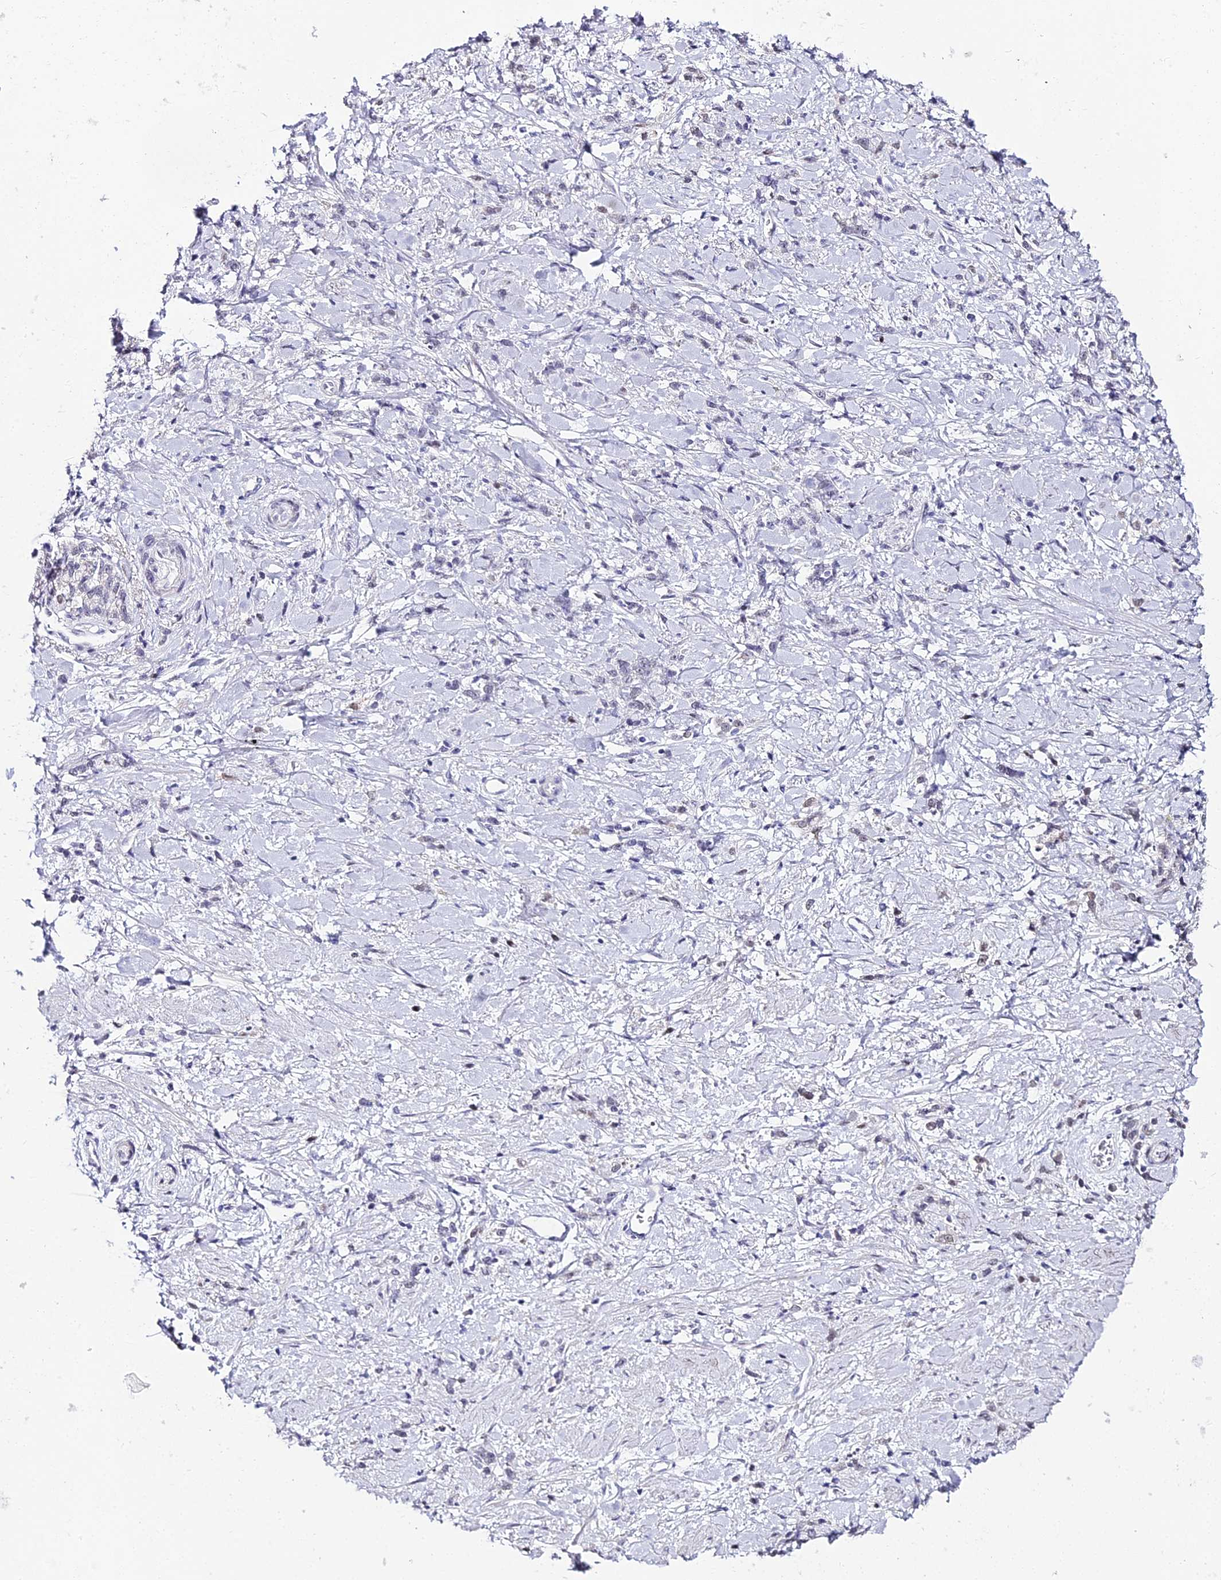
{"staining": {"intensity": "negative", "quantity": "none", "location": "none"}, "tissue": "stomach cancer", "cell_type": "Tumor cells", "image_type": "cancer", "snomed": [{"axis": "morphology", "description": "Adenocarcinoma, NOS"}, {"axis": "topography", "description": "Stomach"}], "caption": "Human adenocarcinoma (stomach) stained for a protein using immunohistochemistry (IHC) shows no positivity in tumor cells.", "gene": "ABHD14A-ACY1", "patient": {"sex": "female", "age": 60}}